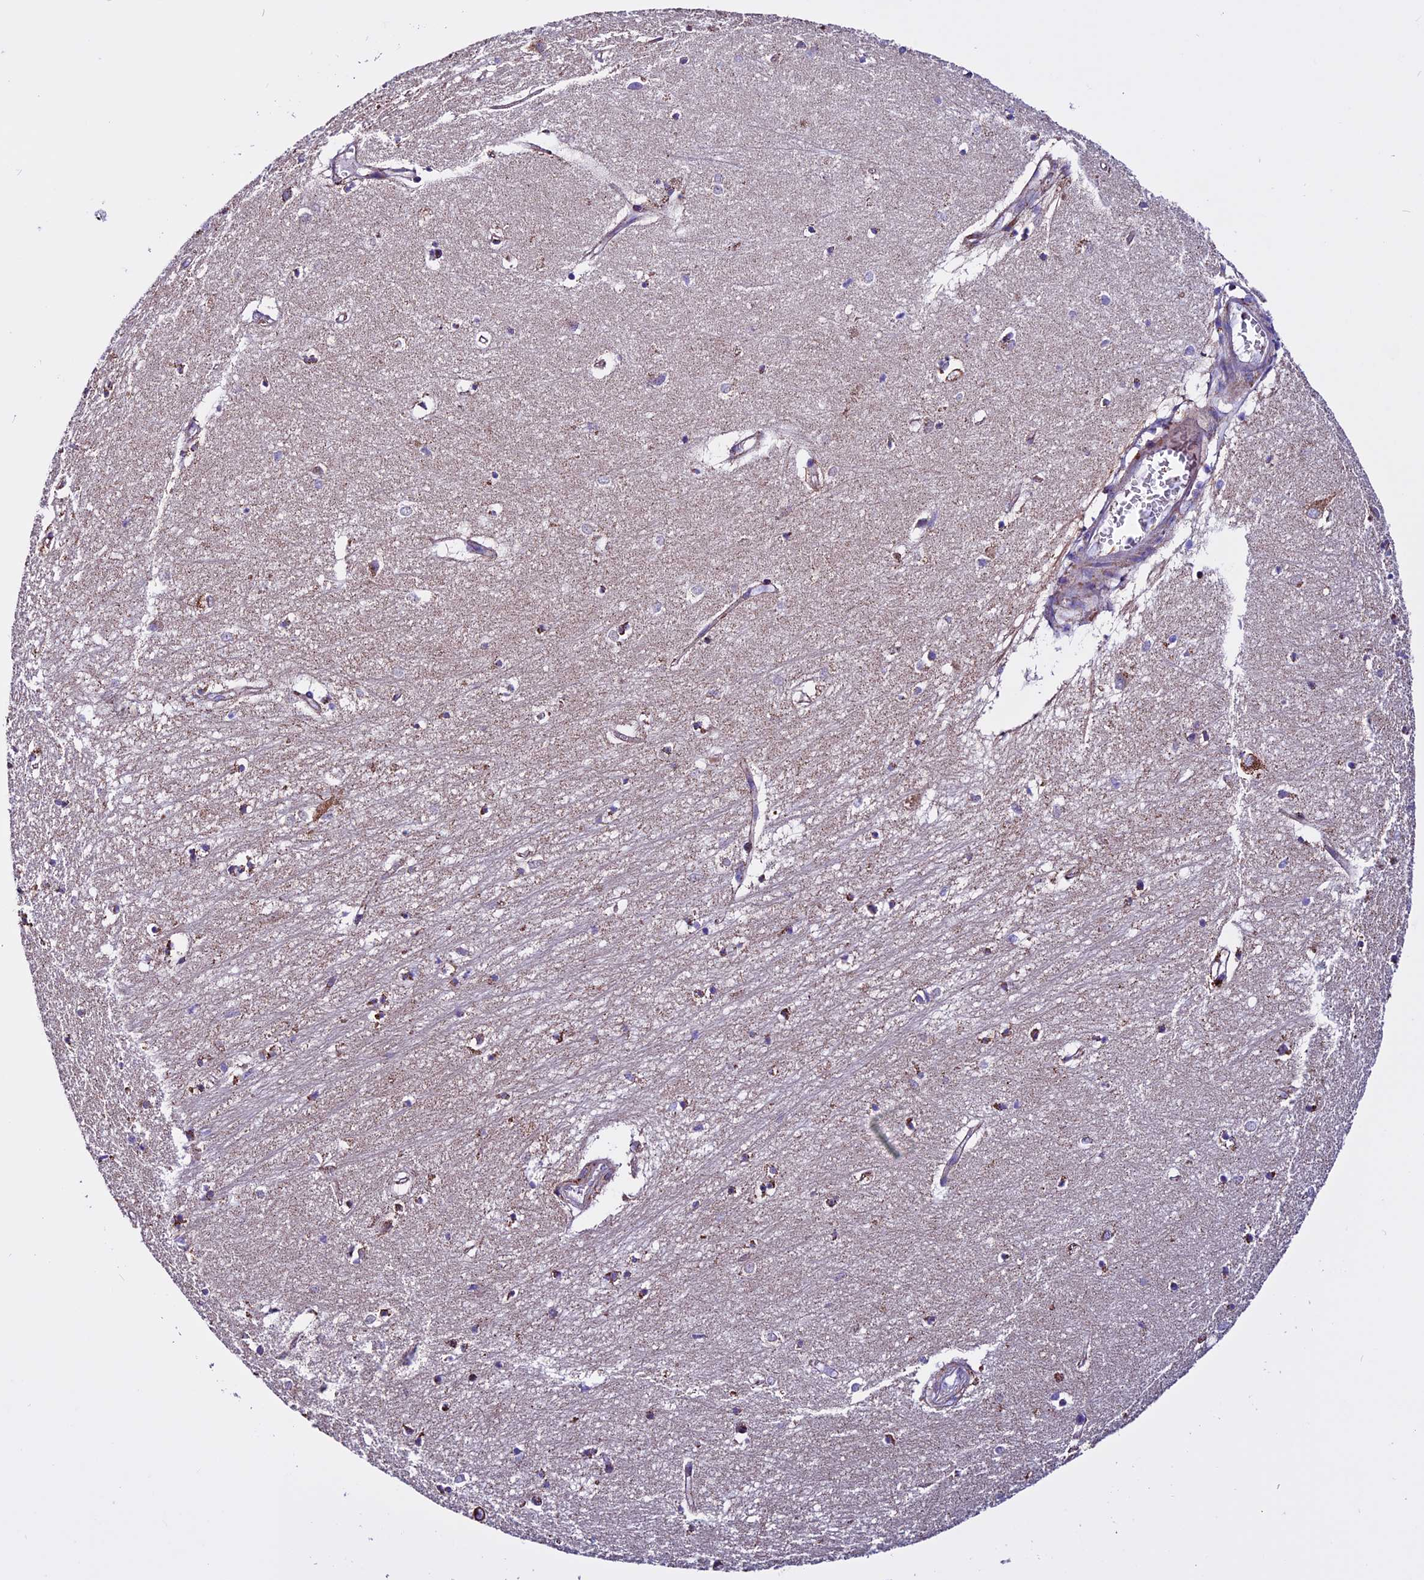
{"staining": {"intensity": "moderate", "quantity": "25%-75%", "location": "cytoplasmic/membranous"}, "tissue": "hippocampus", "cell_type": "Glial cells", "image_type": "normal", "snomed": [{"axis": "morphology", "description": "Normal tissue, NOS"}, {"axis": "topography", "description": "Hippocampus"}], "caption": "Immunohistochemistry (DAB (3,3'-diaminobenzidine)) staining of unremarkable hippocampus reveals moderate cytoplasmic/membranous protein staining in about 25%-75% of glial cells.", "gene": "CX3CL1", "patient": {"sex": "female", "age": 64}}